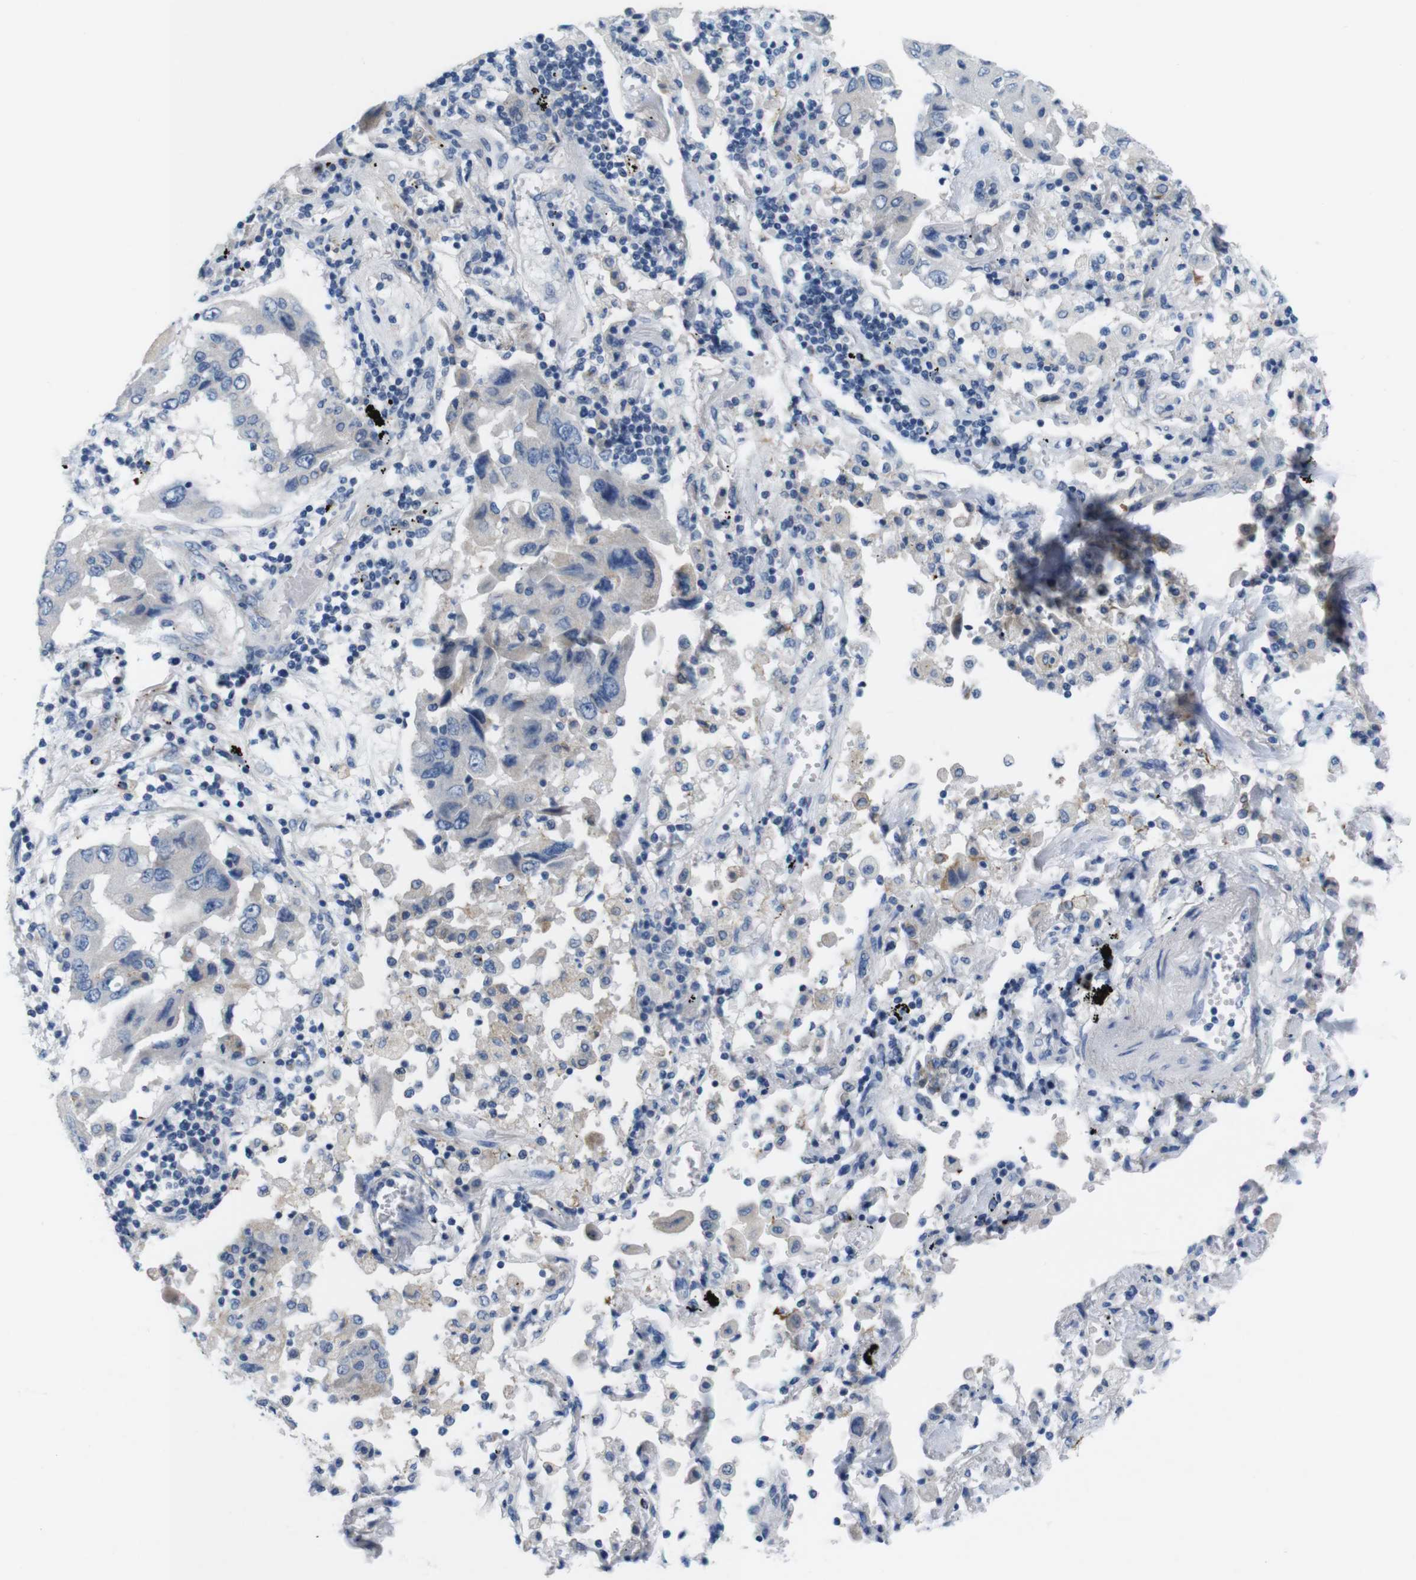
{"staining": {"intensity": "negative", "quantity": "none", "location": "none"}, "tissue": "lung cancer", "cell_type": "Tumor cells", "image_type": "cancer", "snomed": [{"axis": "morphology", "description": "Adenocarcinoma, NOS"}, {"axis": "topography", "description": "Lung"}], "caption": "Immunohistochemical staining of human lung adenocarcinoma exhibits no significant positivity in tumor cells.", "gene": "GOLGA2", "patient": {"sex": "female", "age": 65}}